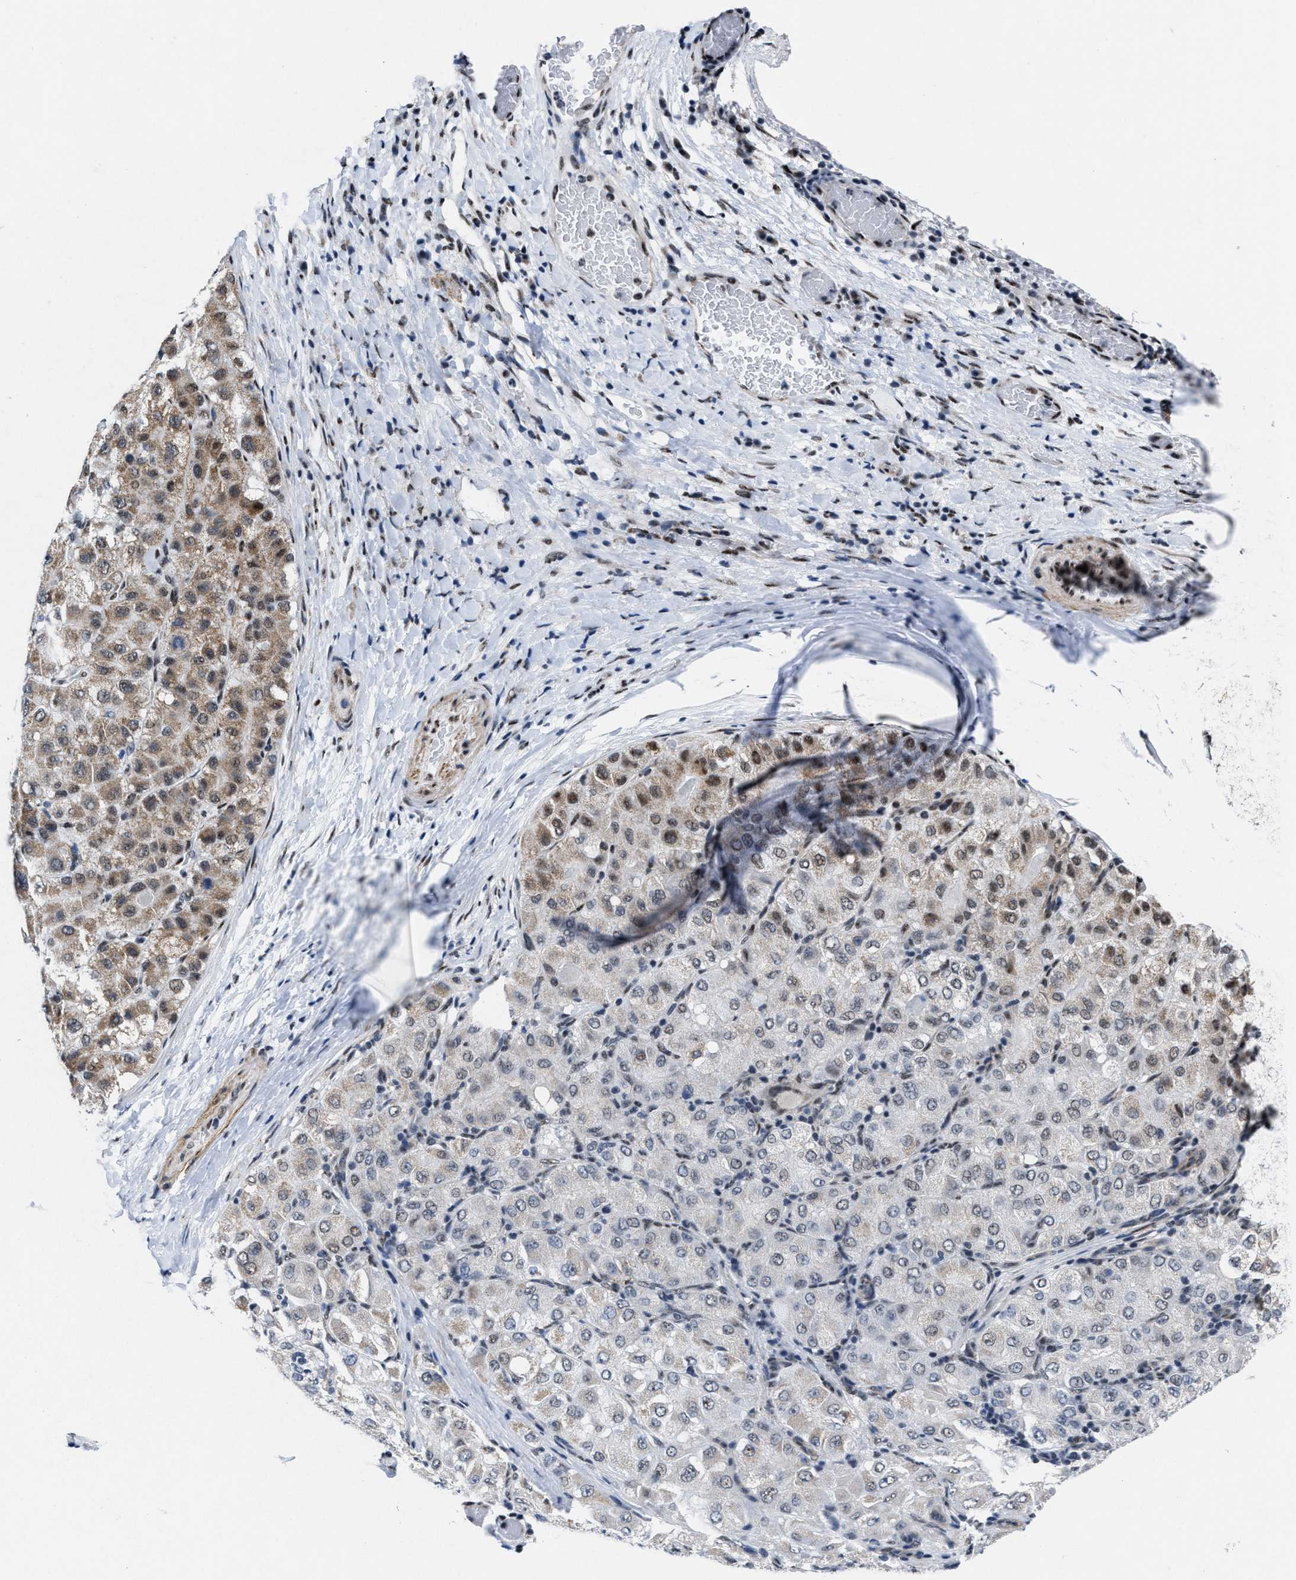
{"staining": {"intensity": "moderate", "quantity": "25%-75%", "location": "cytoplasmic/membranous,nuclear"}, "tissue": "liver cancer", "cell_type": "Tumor cells", "image_type": "cancer", "snomed": [{"axis": "morphology", "description": "Carcinoma, Hepatocellular, NOS"}, {"axis": "topography", "description": "Liver"}], "caption": "Hepatocellular carcinoma (liver) tissue exhibits moderate cytoplasmic/membranous and nuclear expression in approximately 25%-75% of tumor cells", "gene": "ID3", "patient": {"sex": "male", "age": 80}}